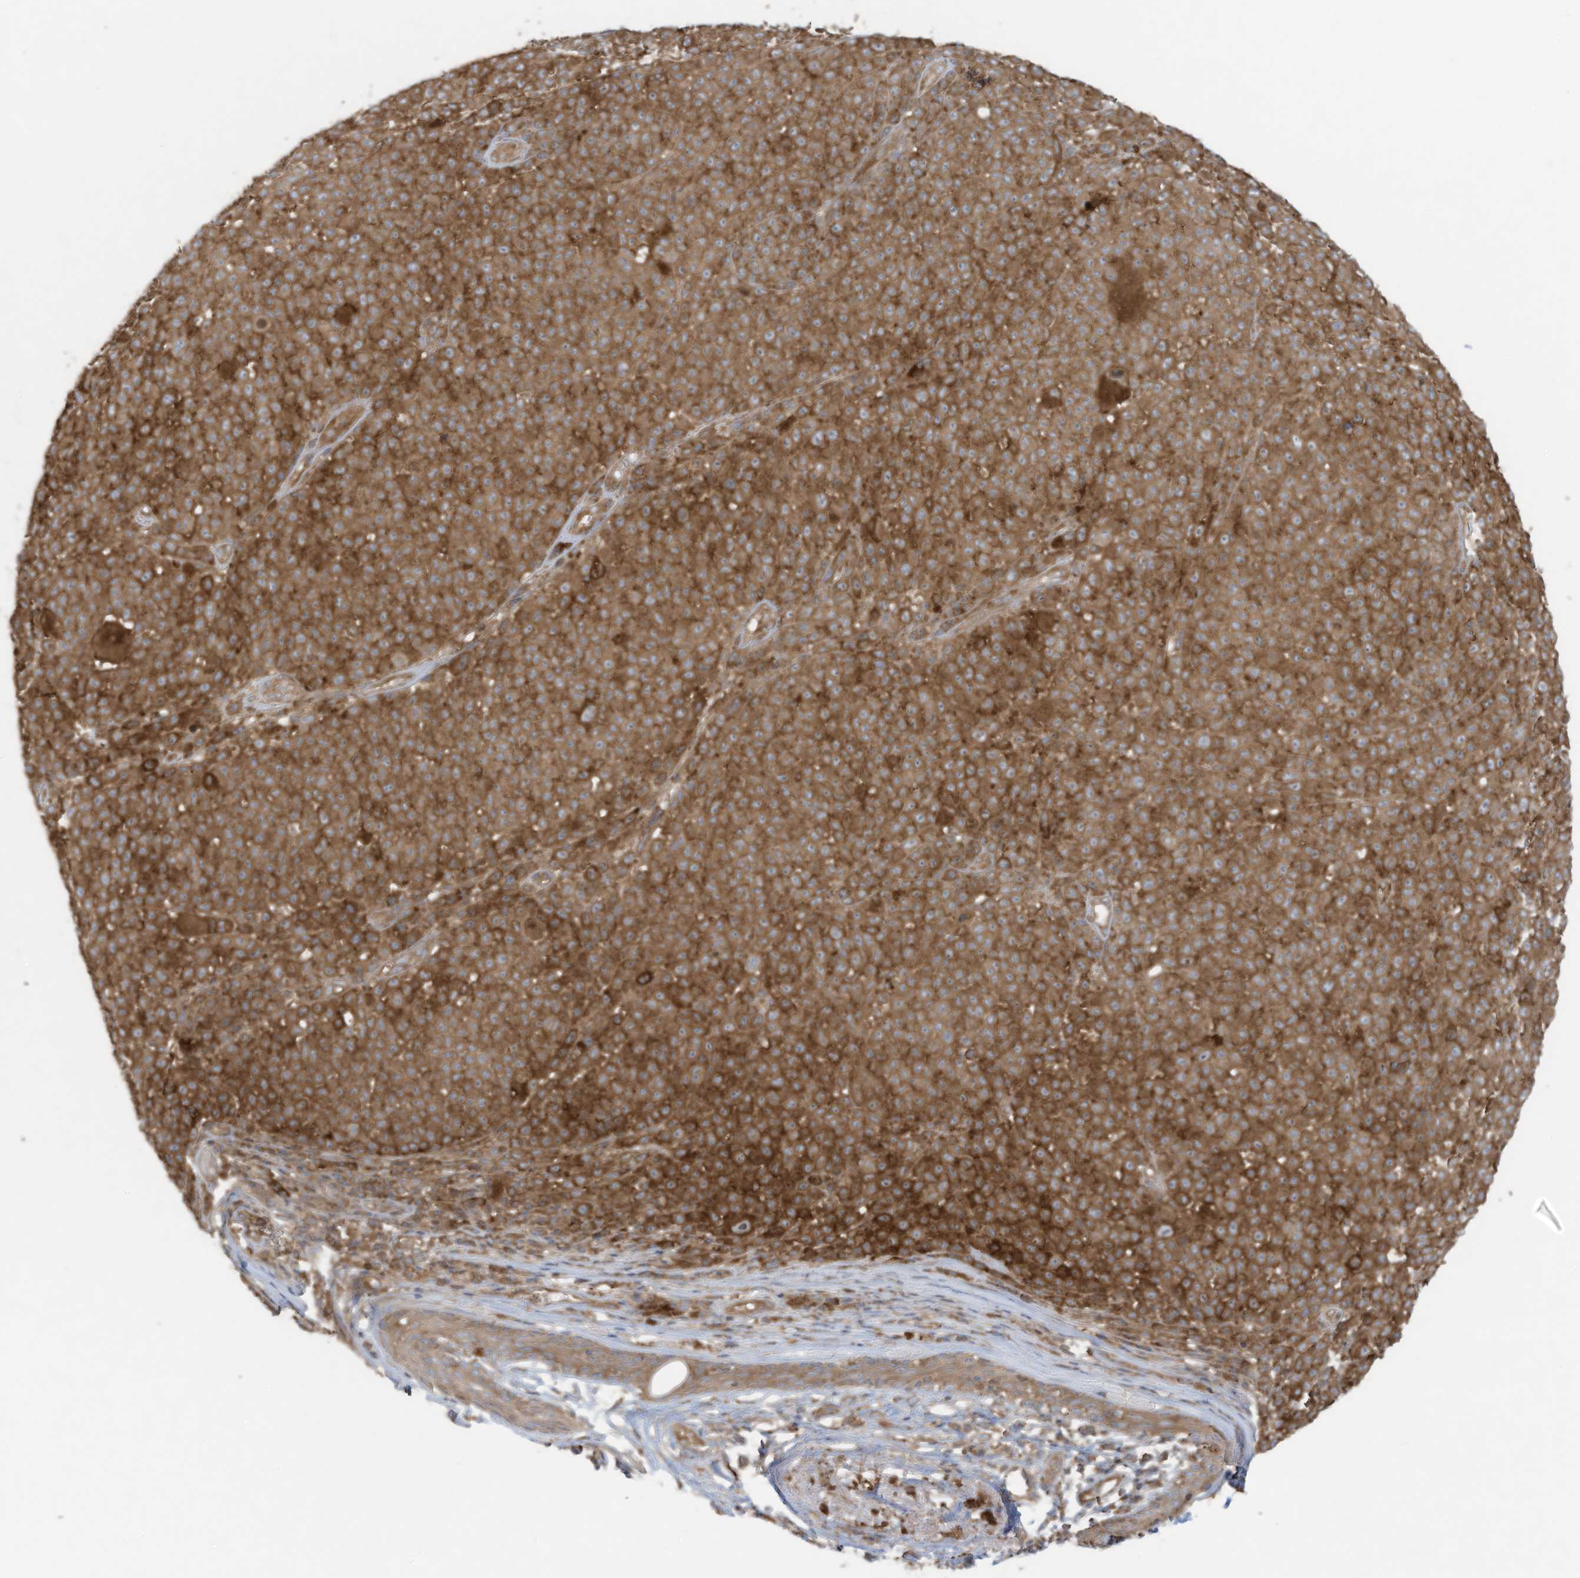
{"staining": {"intensity": "moderate", "quantity": ">75%", "location": "cytoplasmic/membranous"}, "tissue": "melanoma", "cell_type": "Tumor cells", "image_type": "cancer", "snomed": [{"axis": "morphology", "description": "Malignant melanoma, NOS"}, {"axis": "topography", "description": "Skin"}], "caption": "A brown stain labels moderate cytoplasmic/membranous expression of a protein in melanoma tumor cells. The staining was performed using DAB (3,3'-diaminobenzidine) to visualize the protein expression in brown, while the nuclei were stained in blue with hematoxylin (Magnification: 20x).", "gene": "OLA1", "patient": {"sex": "female", "age": 94}}